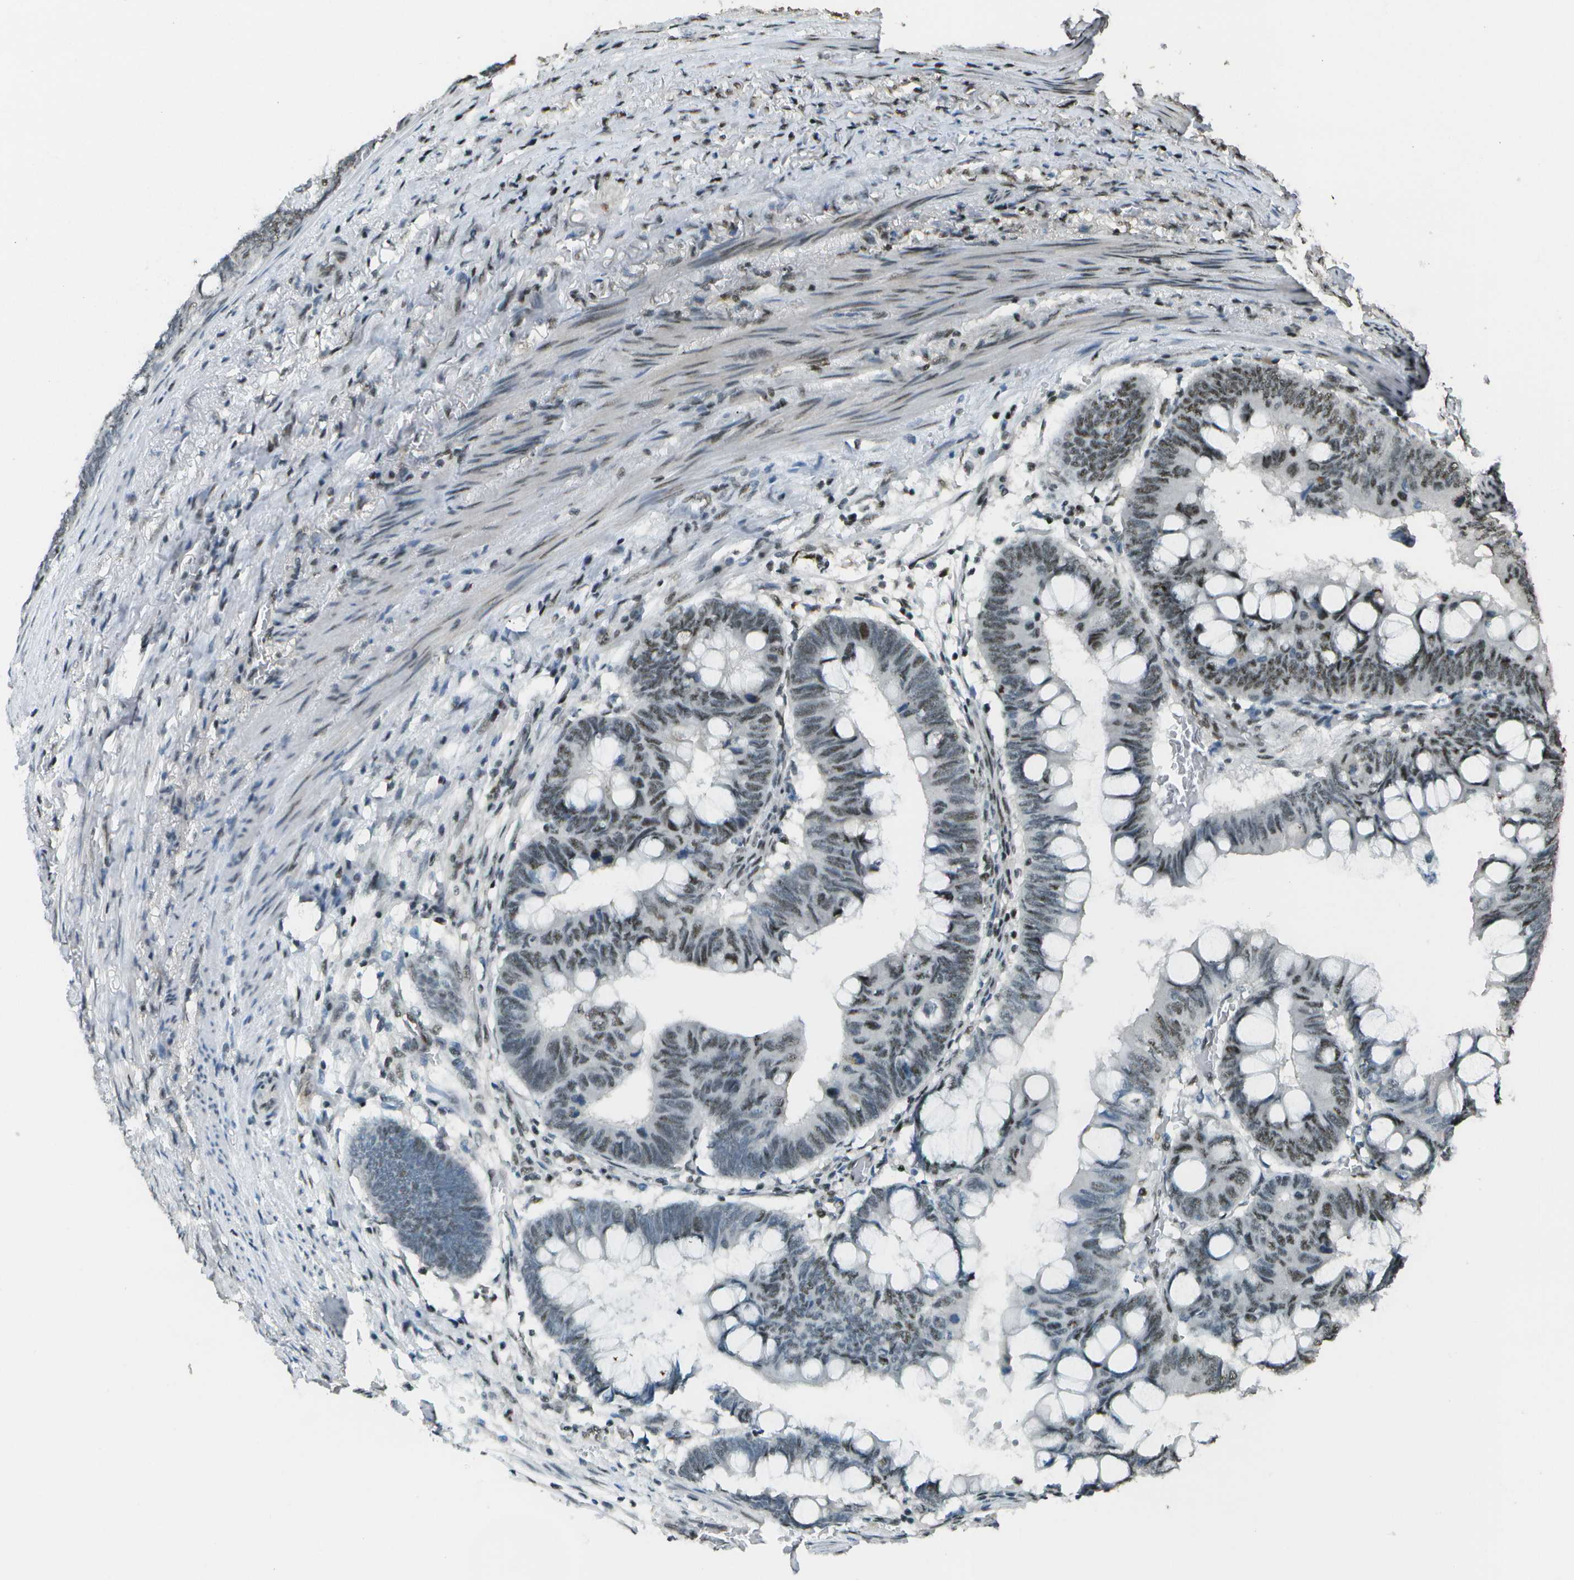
{"staining": {"intensity": "weak", "quantity": "<25%", "location": "nuclear"}, "tissue": "colorectal cancer", "cell_type": "Tumor cells", "image_type": "cancer", "snomed": [{"axis": "morphology", "description": "Normal tissue, NOS"}, {"axis": "morphology", "description": "Adenocarcinoma, NOS"}, {"axis": "topography", "description": "Rectum"}, {"axis": "topography", "description": "Peripheral nerve tissue"}], "caption": "Immunohistochemistry micrograph of human colorectal cancer (adenocarcinoma) stained for a protein (brown), which shows no expression in tumor cells.", "gene": "DEPDC1", "patient": {"sex": "male", "age": 92}}